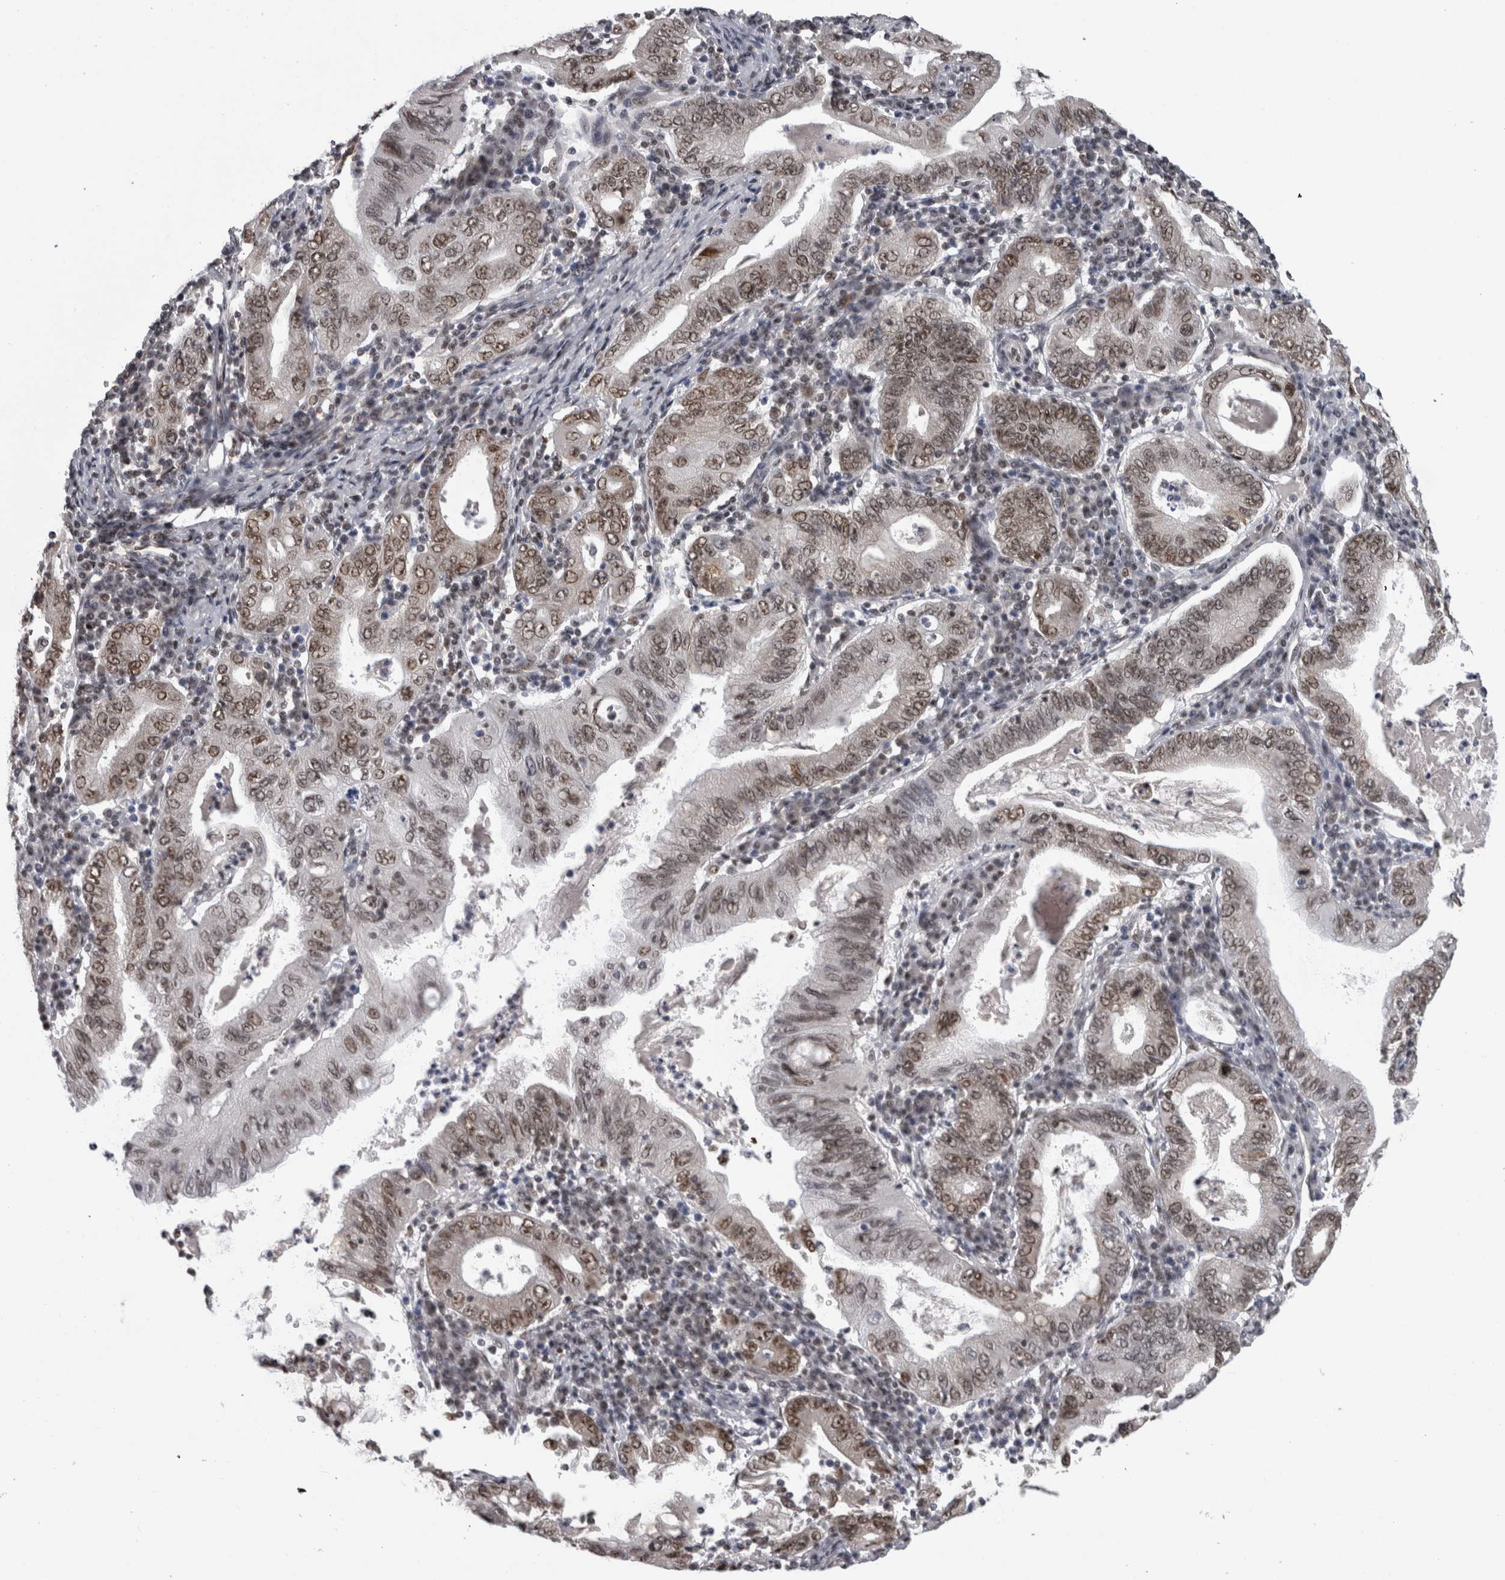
{"staining": {"intensity": "moderate", "quantity": "25%-75%", "location": "nuclear"}, "tissue": "stomach cancer", "cell_type": "Tumor cells", "image_type": "cancer", "snomed": [{"axis": "morphology", "description": "Normal tissue, NOS"}, {"axis": "morphology", "description": "Adenocarcinoma, NOS"}, {"axis": "topography", "description": "Esophagus"}, {"axis": "topography", "description": "Stomach, upper"}, {"axis": "topography", "description": "Peripheral nerve tissue"}], "caption": "IHC histopathology image of neoplastic tissue: human stomach cancer (adenocarcinoma) stained using immunohistochemistry displays medium levels of moderate protein expression localized specifically in the nuclear of tumor cells, appearing as a nuclear brown color.", "gene": "ZSCAN2", "patient": {"sex": "male", "age": 62}}